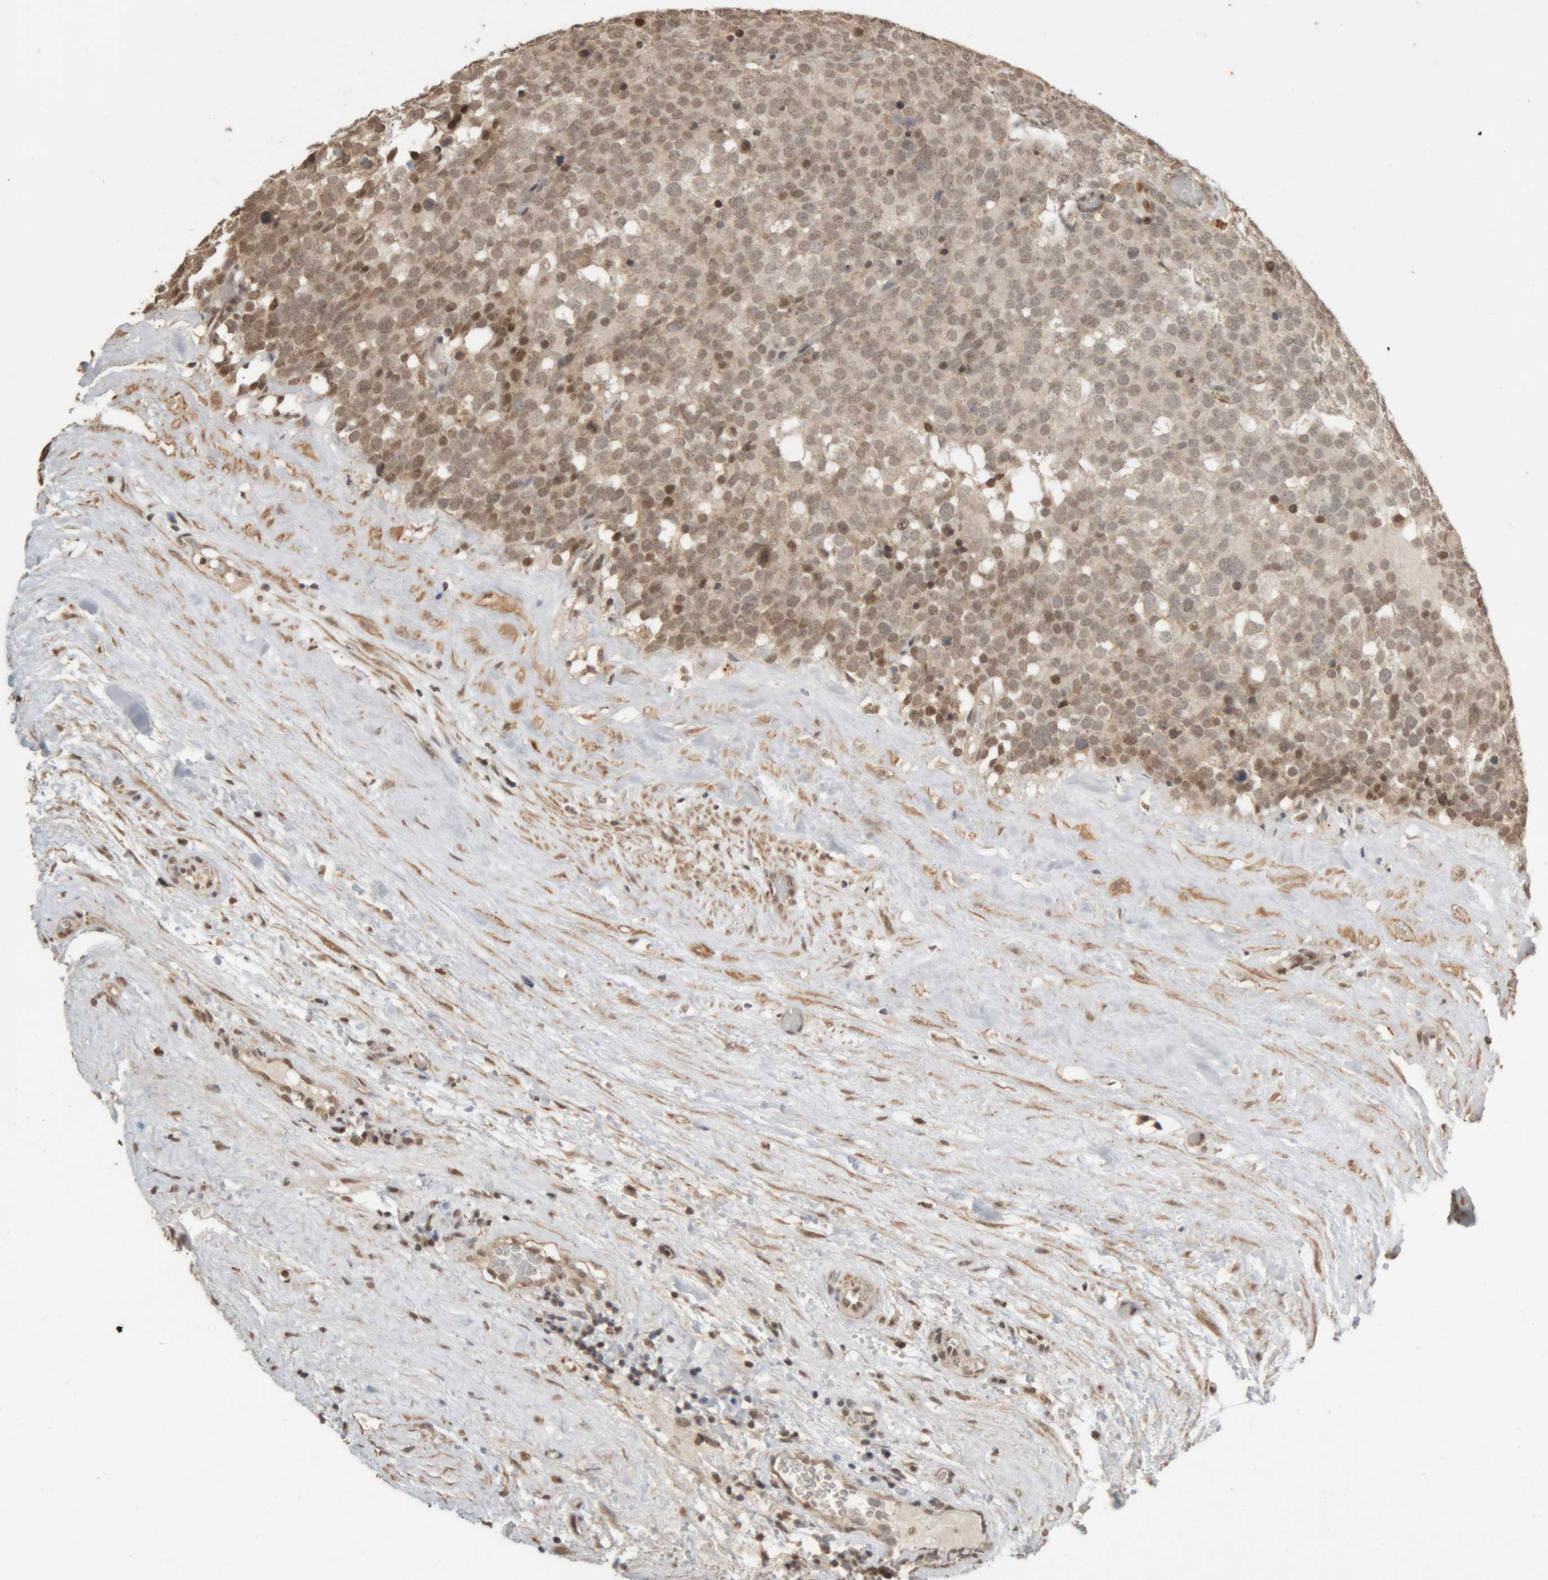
{"staining": {"intensity": "weak", "quantity": ">75%", "location": "cytoplasmic/membranous,nuclear"}, "tissue": "testis cancer", "cell_type": "Tumor cells", "image_type": "cancer", "snomed": [{"axis": "morphology", "description": "Seminoma, NOS"}, {"axis": "topography", "description": "Testis"}], "caption": "Seminoma (testis) stained for a protein reveals weak cytoplasmic/membranous and nuclear positivity in tumor cells.", "gene": "KEAP1", "patient": {"sex": "male", "age": 71}}